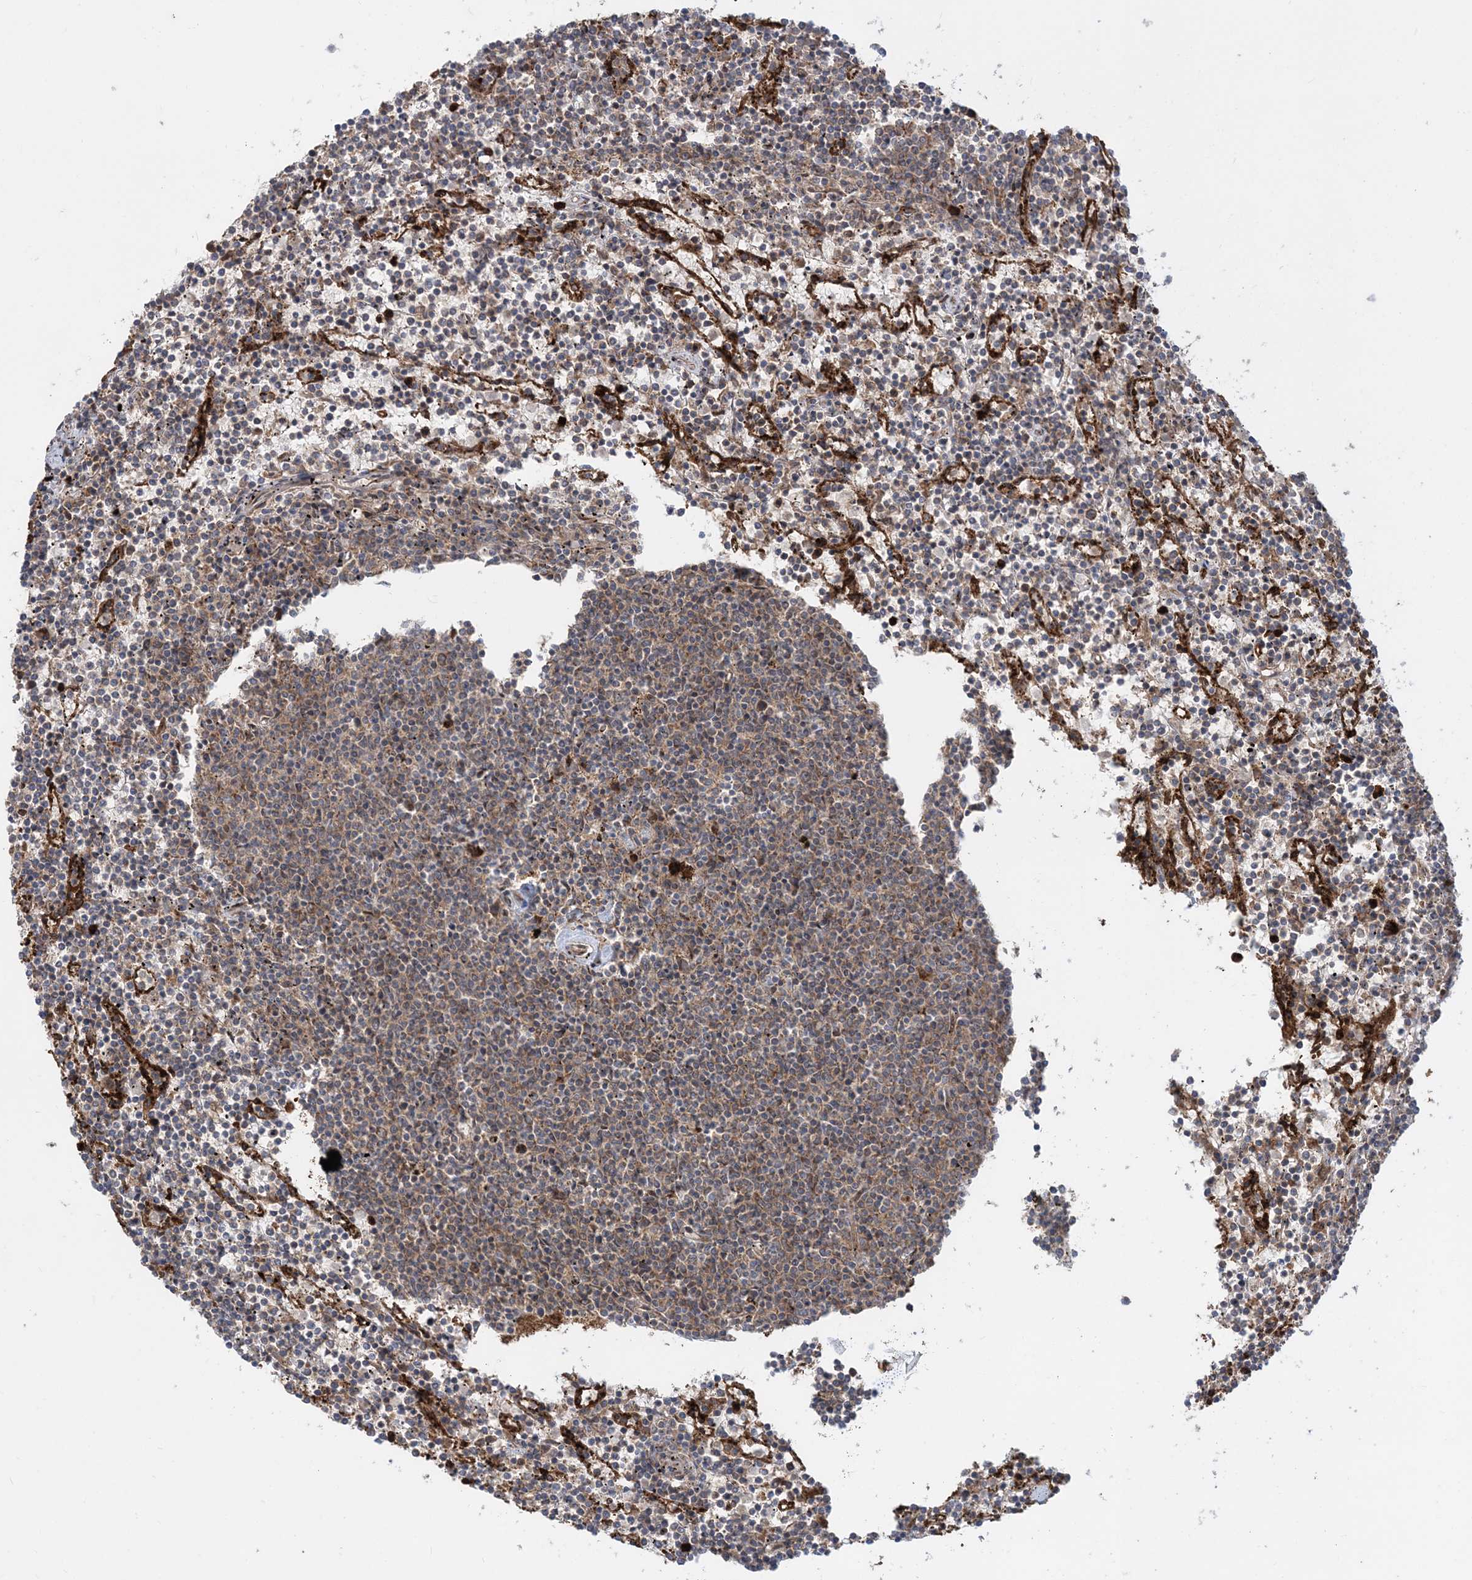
{"staining": {"intensity": "weak", "quantity": "25%-75%", "location": "cytoplasmic/membranous"}, "tissue": "lymphoma", "cell_type": "Tumor cells", "image_type": "cancer", "snomed": [{"axis": "morphology", "description": "Malignant lymphoma, non-Hodgkin's type, Low grade"}, {"axis": "topography", "description": "Spleen"}], "caption": "Tumor cells show low levels of weak cytoplasmic/membranous staining in approximately 25%-75% of cells in lymphoma.", "gene": "LRPPRC", "patient": {"sex": "female", "age": 50}}